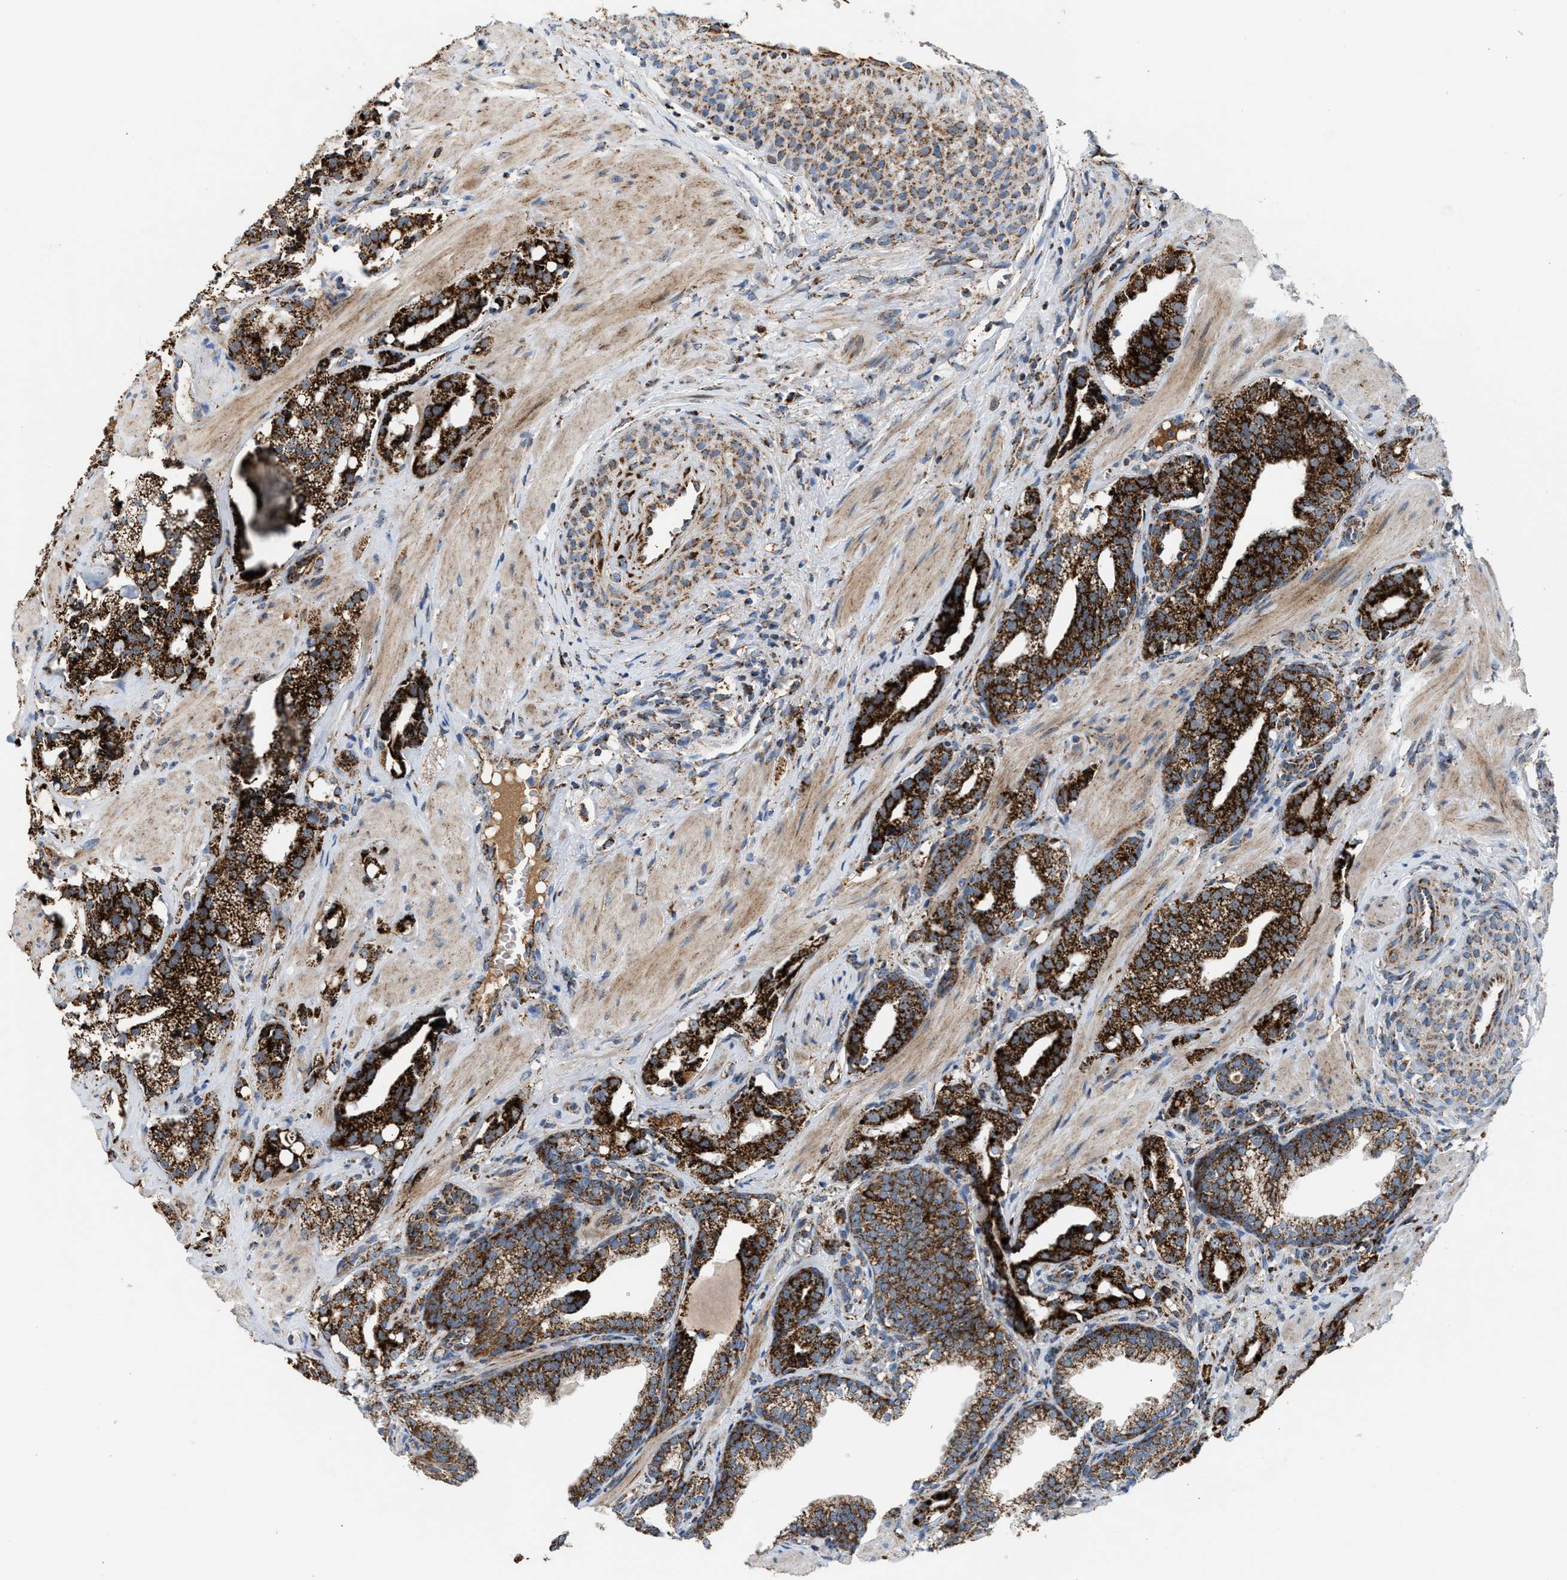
{"staining": {"intensity": "strong", "quantity": ">75%", "location": "cytoplasmic/membranous"}, "tissue": "prostate cancer", "cell_type": "Tumor cells", "image_type": "cancer", "snomed": [{"axis": "morphology", "description": "Adenocarcinoma, High grade"}, {"axis": "topography", "description": "Prostate"}], "caption": "Immunohistochemical staining of human adenocarcinoma (high-grade) (prostate) demonstrates high levels of strong cytoplasmic/membranous expression in approximately >75% of tumor cells. Ihc stains the protein of interest in brown and the nuclei are stained blue.", "gene": "PMPCA", "patient": {"sex": "male", "age": 52}}